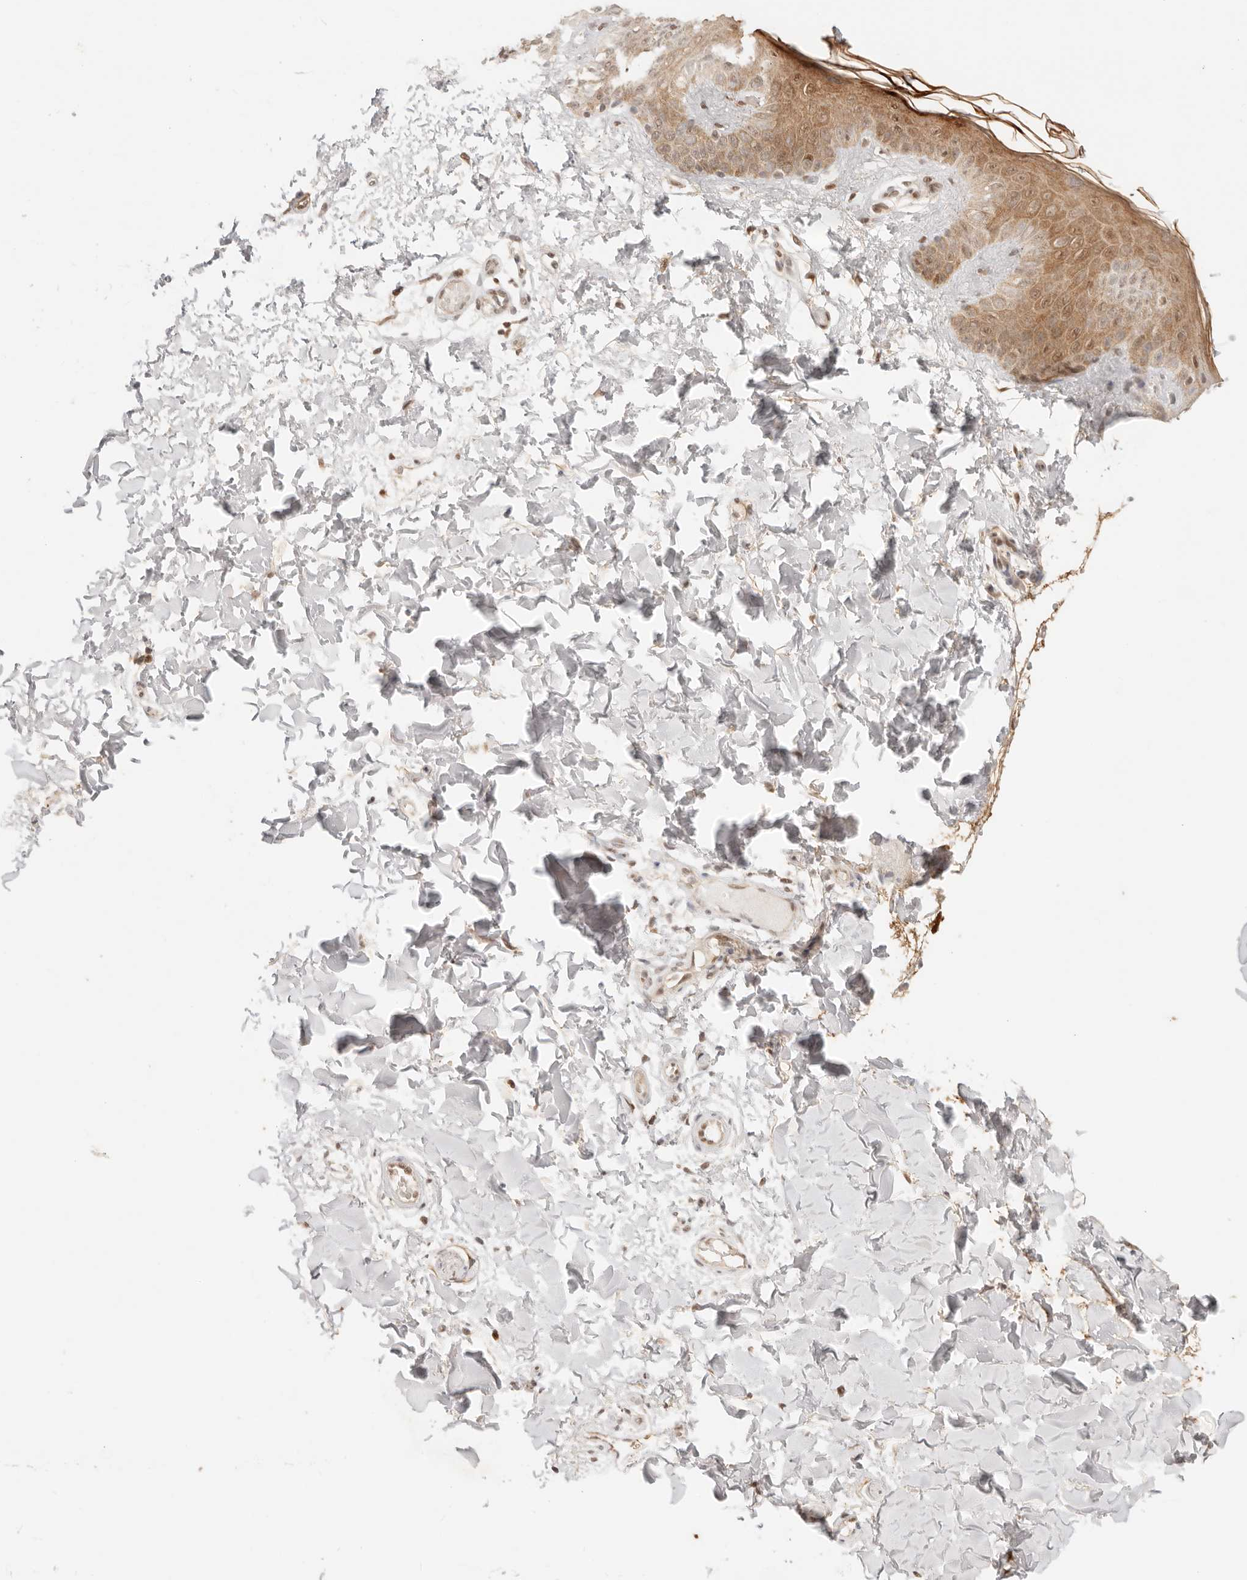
{"staining": {"intensity": "moderate", "quantity": ">75%", "location": "cytoplasmic/membranous,nuclear"}, "tissue": "skin", "cell_type": "Fibroblasts", "image_type": "normal", "snomed": [{"axis": "morphology", "description": "Normal tissue, NOS"}, {"axis": "morphology", "description": "Neoplasm, benign, NOS"}, {"axis": "topography", "description": "Skin"}, {"axis": "topography", "description": "Soft tissue"}], "caption": "Immunohistochemistry (IHC) staining of unremarkable skin, which reveals medium levels of moderate cytoplasmic/membranous,nuclear staining in about >75% of fibroblasts indicating moderate cytoplasmic/membranous,nuclear protein staining. The staining was performed using DAB (3,3'-diaminobenzidine) (brown) for protein detection and nuclei were counterstained in hematoxylin (blue).", "gene": "GTF2E2", "patient": {"sex": "male", "age": 26}}